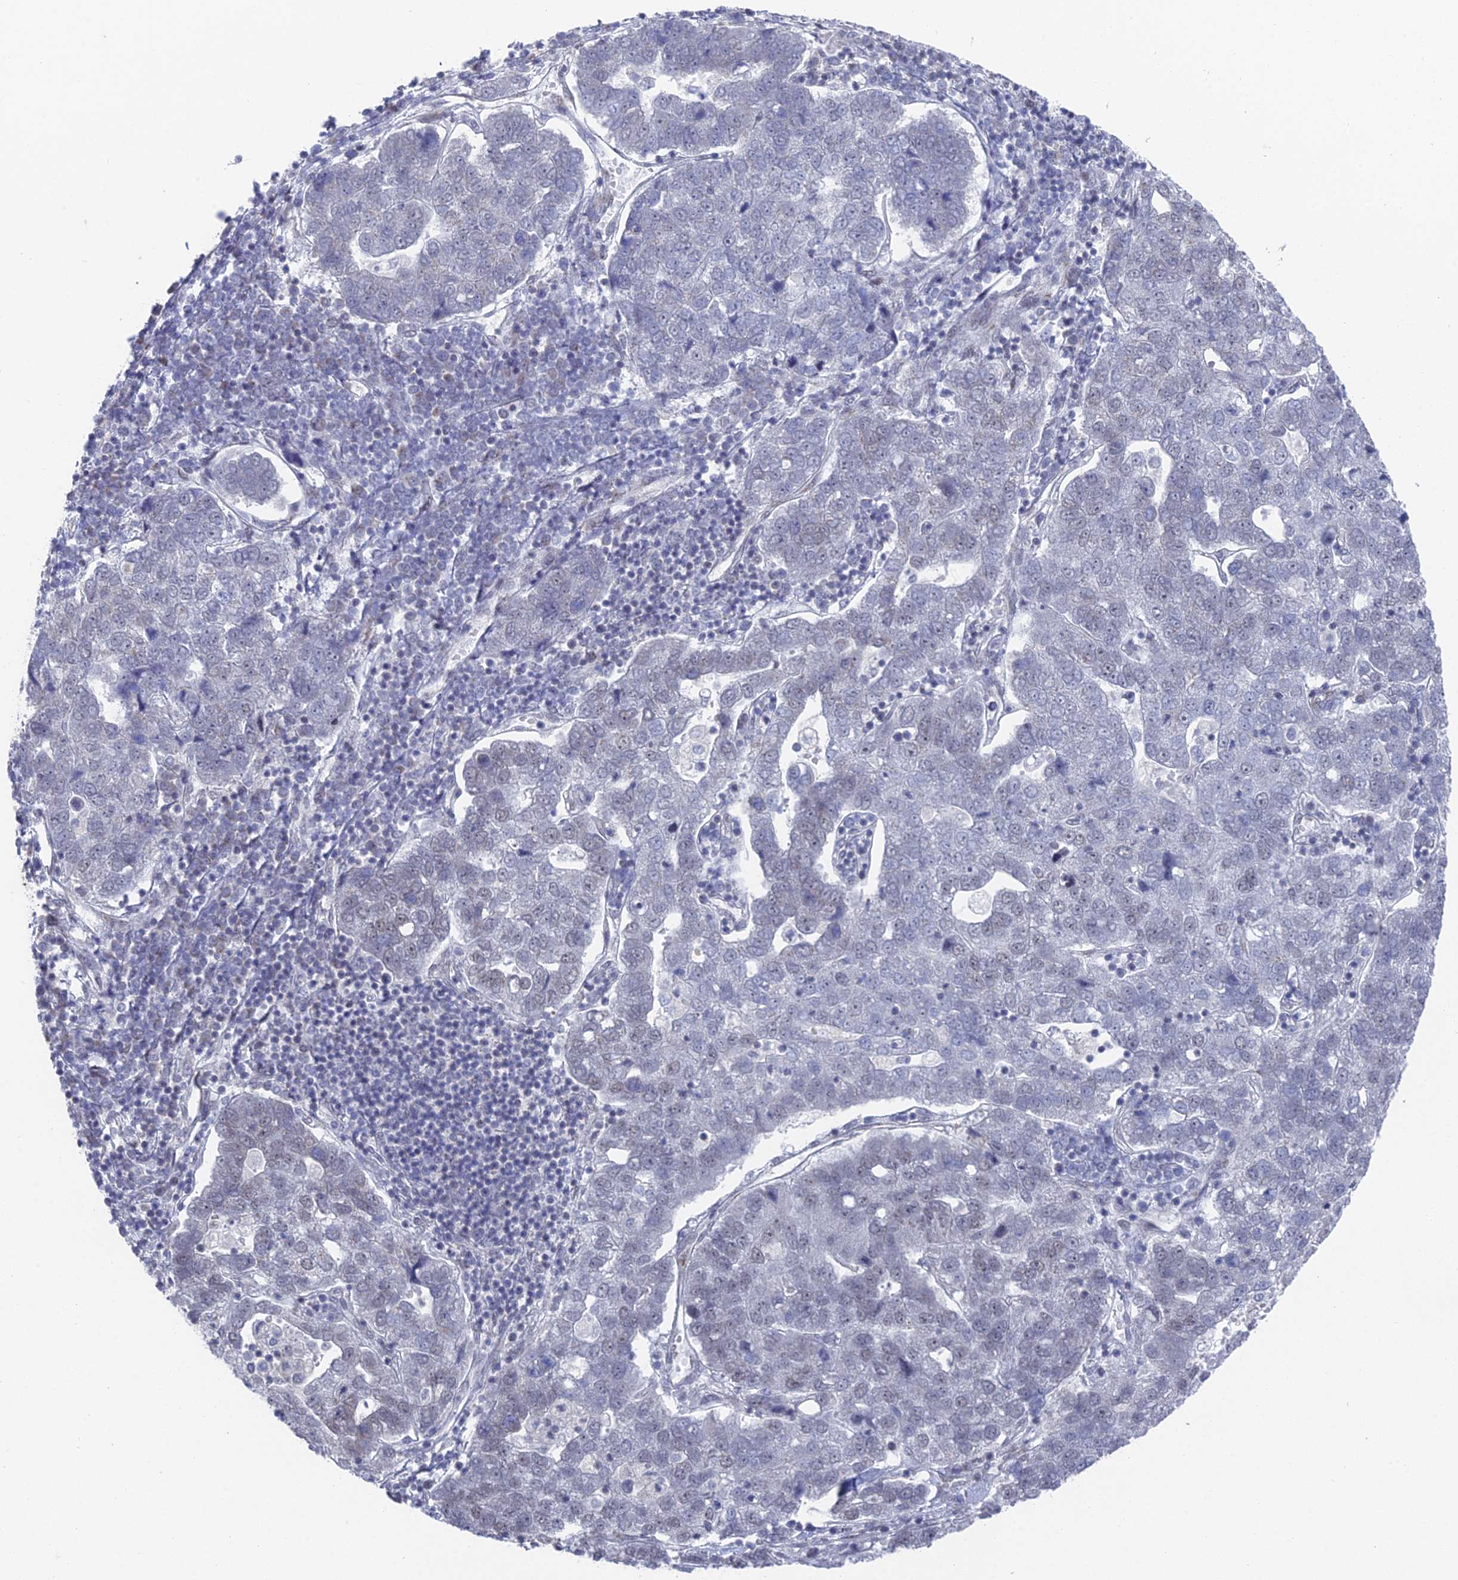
{"staining": {"intensity": "negative", "quantity": "none", "location": "none"}, "tissue": "pancreatic cancer", "cell_type": "Tumor cells", "image_type": "cancer", "snomed": [{"axis": "morphology", "description": "Adenocarcinoma, NOS"}, {"axis": "topography", "description": "Pancreas"}], "caption": "Human pancreatic cancer stained for a protein using immunohistochemistry demonstrates no expression in tumor cells.", "gene": "FHIP2A", "patient": {"sex": "female", "age": 61}}